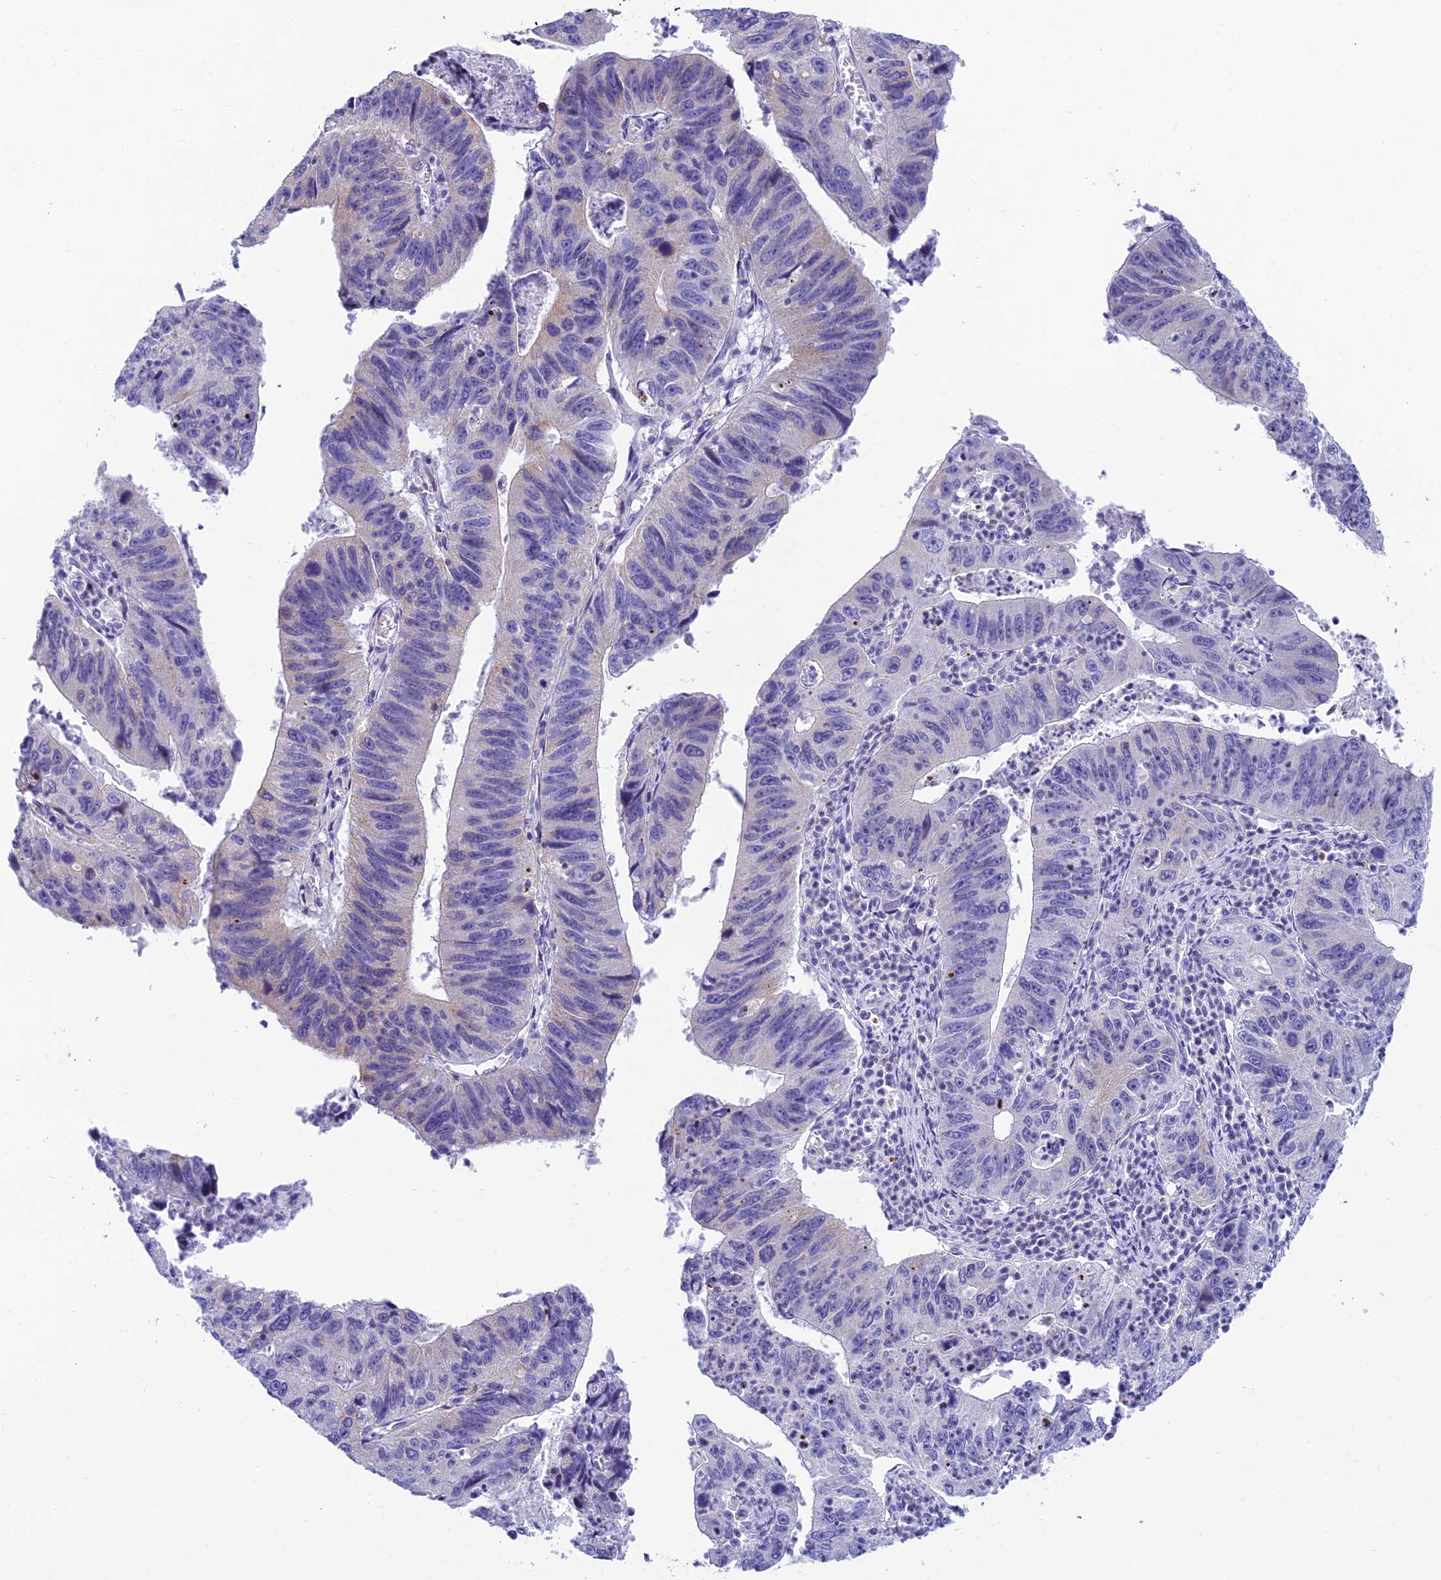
{"staining": {"intensity": "negative", "quantity": "none", "location": "none"}, "tissue": "stomach cancer", "cell_type": "Tumor cells", "image_type": "cancer", "snomed": [{"axis": "morphology", "description": "Adenocarcinoma, NOS"}, {"axis": "topography", "description": "Stomach"}], "caption": "Tumor cells show no significant protein expression in stomach cancer (adenocarcinoma).", "gene": "REEP4", "patient": {"sex": "male", "age": 59}}